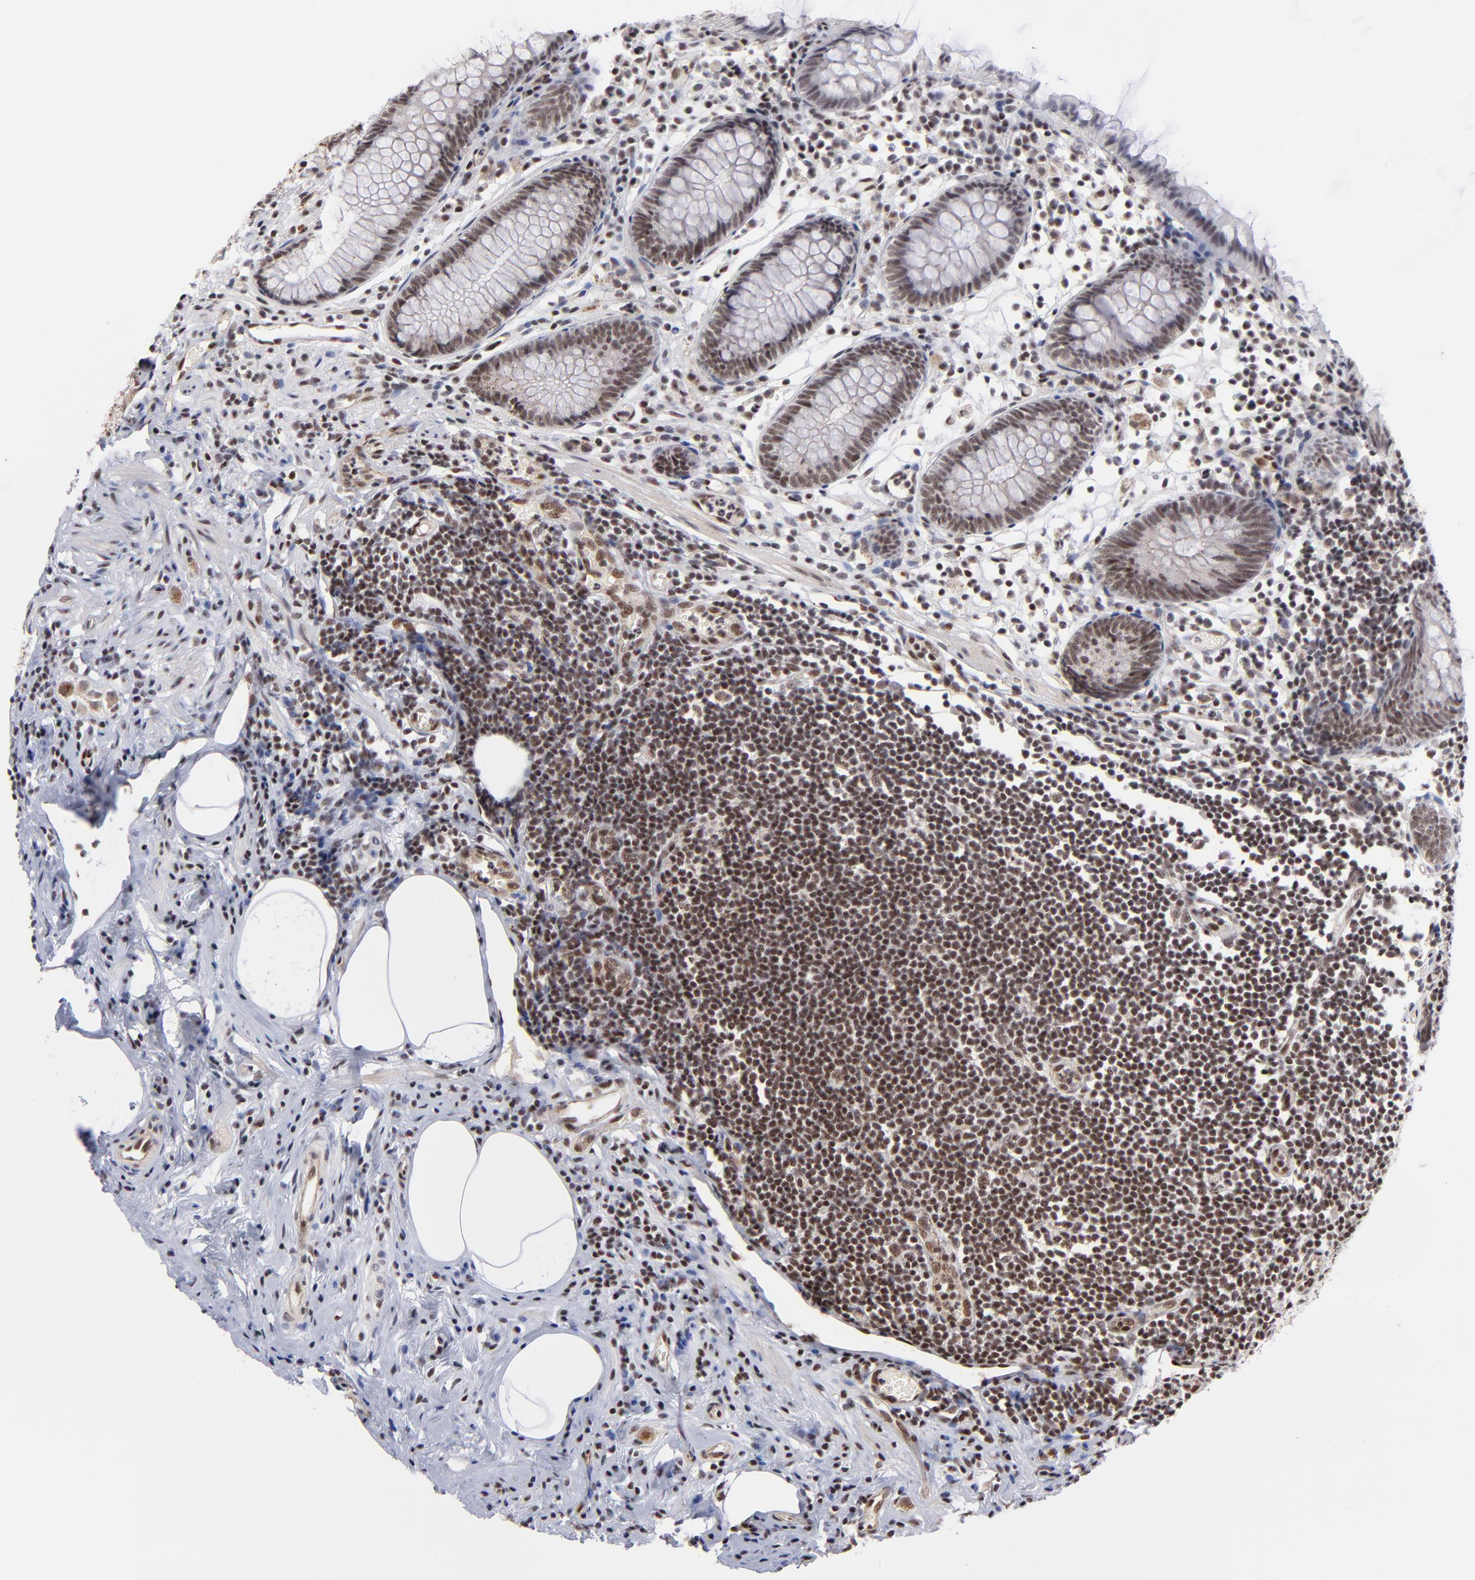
{"staining": {"intensity": "weak", "quantity": ">75%", "location": "nuclear"}, "tissue": "appendix", "cell_type": "Glandular cells", "image_type": "normal", "snomed": [{"axis": "morphology", "description": "Normal tissue, NOS"}, {"axis": "topography", "description": "Appendix"}], "caption": "Weak nuclear protein staining is seen in approximately >75% of glandular cells in appendix. Ihc stains the protein of interest in brown and the nuclei are stained blue.", "gene": "GABPA", "patient": {"sex": "male", "age": 38}}